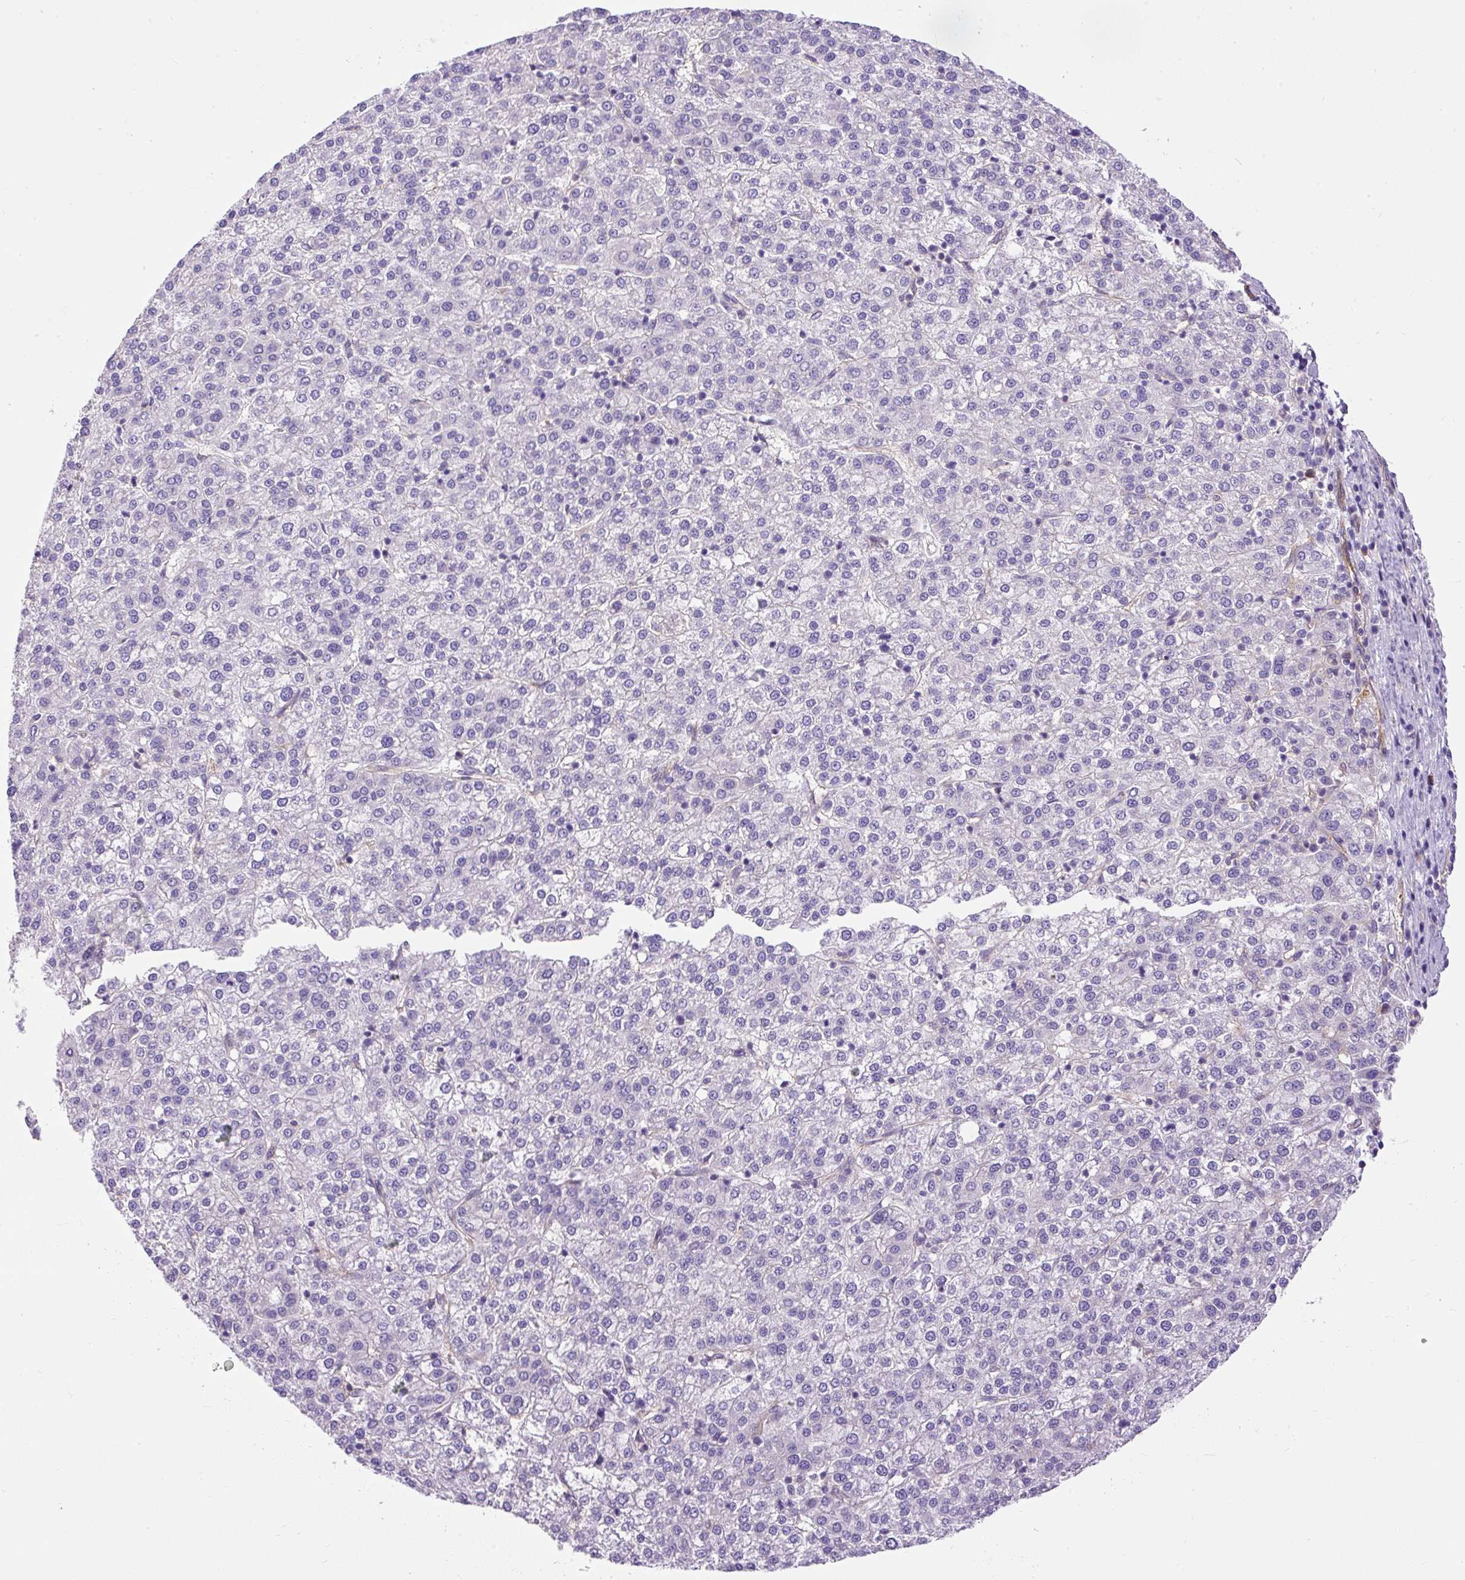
{"staining": {"intensity": "negative", "quantity": "none", "location": "none"}, "tissue": "liver cancer", "cell_type": "Tumor cells", "image_type": "cancer", "snomed": [{"axis": "morphology", "description": "Carcinoma, Hepatocellular, NOS"}, {"axis": "topography", "description": "Liver"}], "caption": "A high-resolution photomicrograph shows immunohistochemistry (IHC) staining of liver cancer (hepatocellular carcinoma), which shows no significant positivity in tumor cells.", "gene": "MAP1S", "patient": {"sex": "female", "age": 58}}